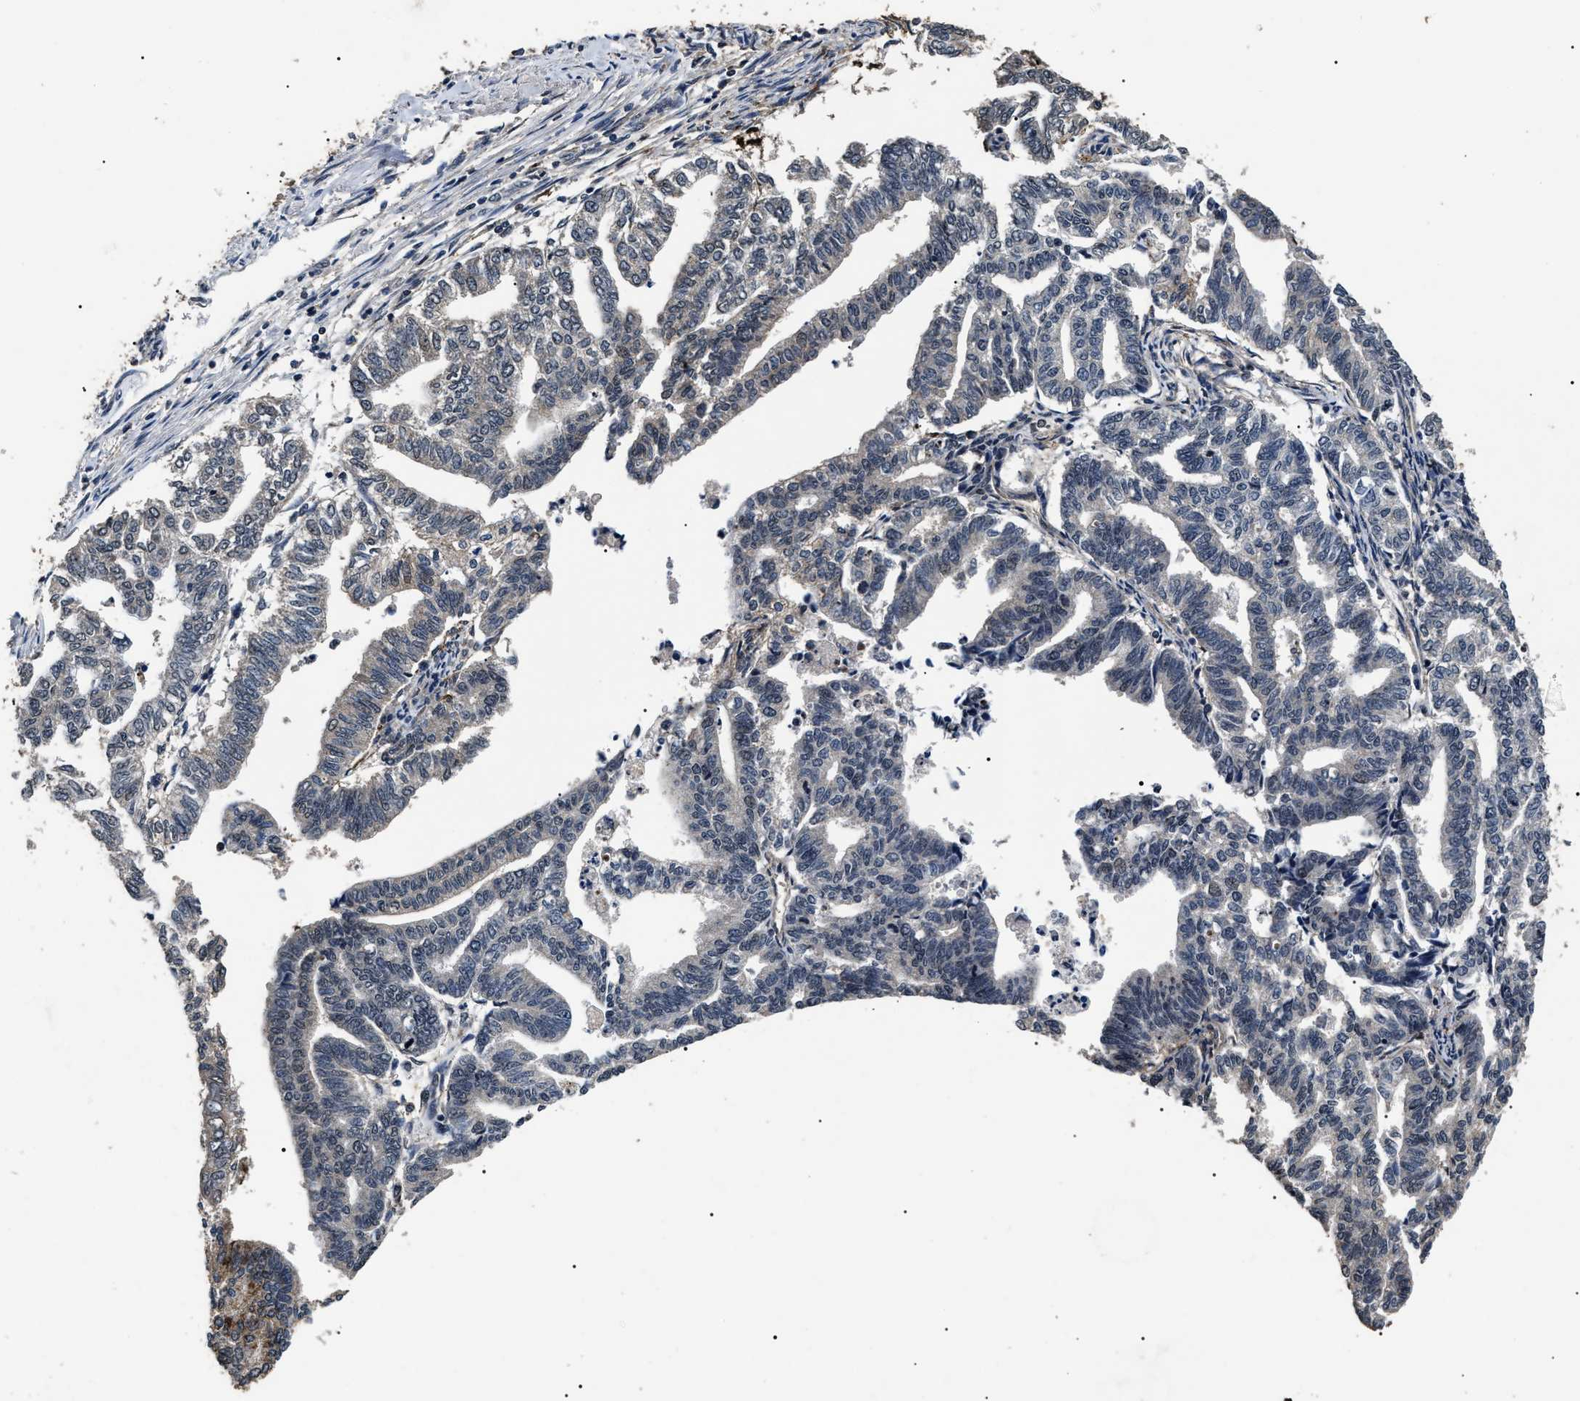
{"staining": {"intensity": "negative", "quantity": "none", "location": "none"}, "tissue": "endometrial cancer", "cell_type": "Tumor cells", "image_type": "cancer", "snomed": [{"axis": "morphology", "description": "Adenocarcinoma, NOS"}, {"axis": "topography", "description": "Endometrium"}], "caption": "The immunohistochemistry (IHC) micrograph has no significant staining in tumor cells of adenocarcinoma (endometrial) tissue.", "gene": "ANP32E", "patient": {"sex": "female", "age": 79}}